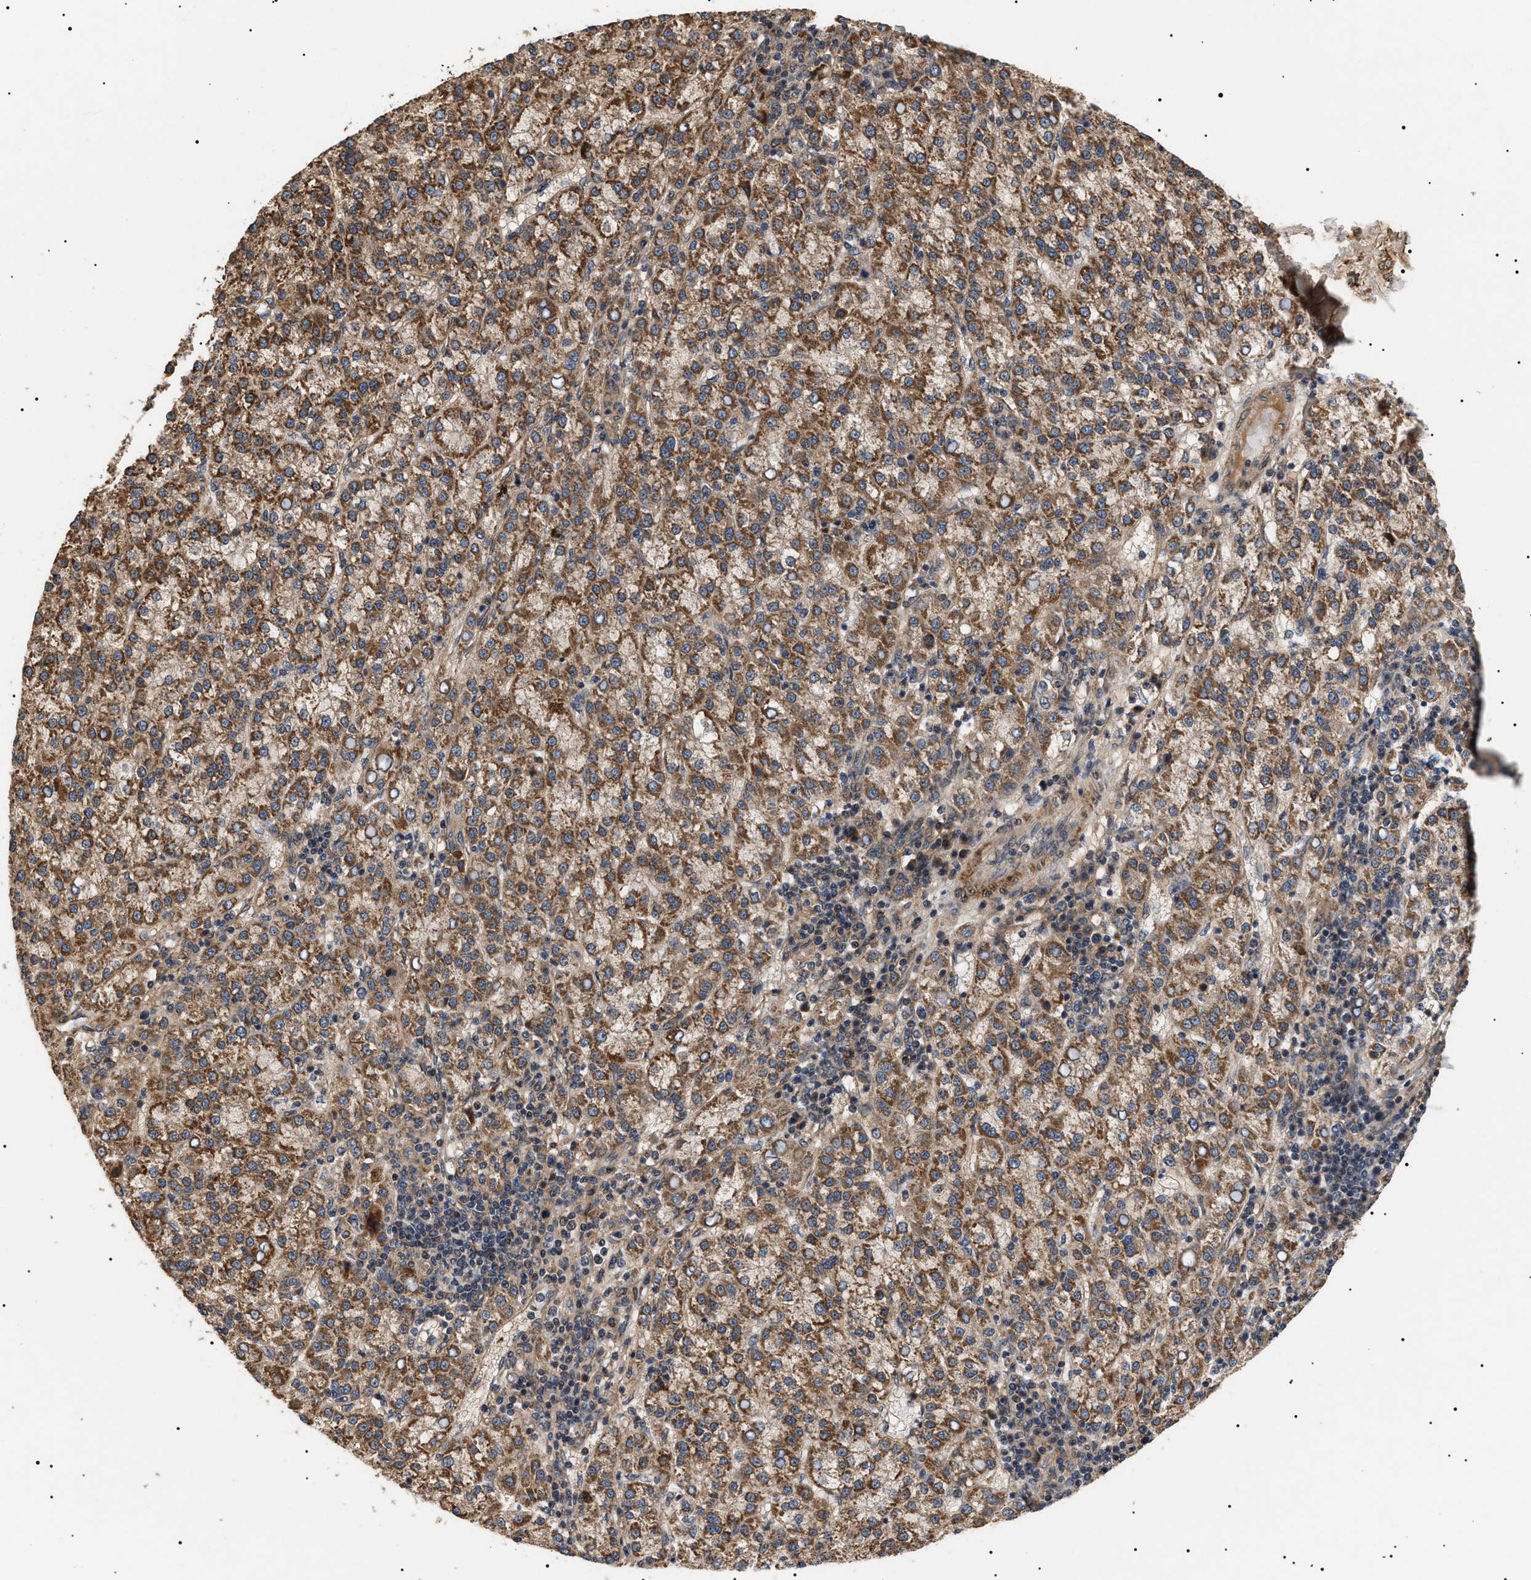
{"staining": {"intensity": "strong", "quantity": ">75%", "location": "cytoplasmic/membranous"}, "tissue": "liver cancer", "cell_type": "Tumor cells", "image_type": "cancer", "snomed": [{"axis": "morphology", "description": "Carcinoma, Hepatocellular, NOS"}, {"axis": "topography", "description": "Liver"}], "caption": "Hepatocellular carcinoma (liver) stained with a brown dye displays strong cytoplasmic/membranous positive staining in about >75% of tumor cells.", "gene": "ZBTB26", "patient": {"sex": "female", "age": 58}}